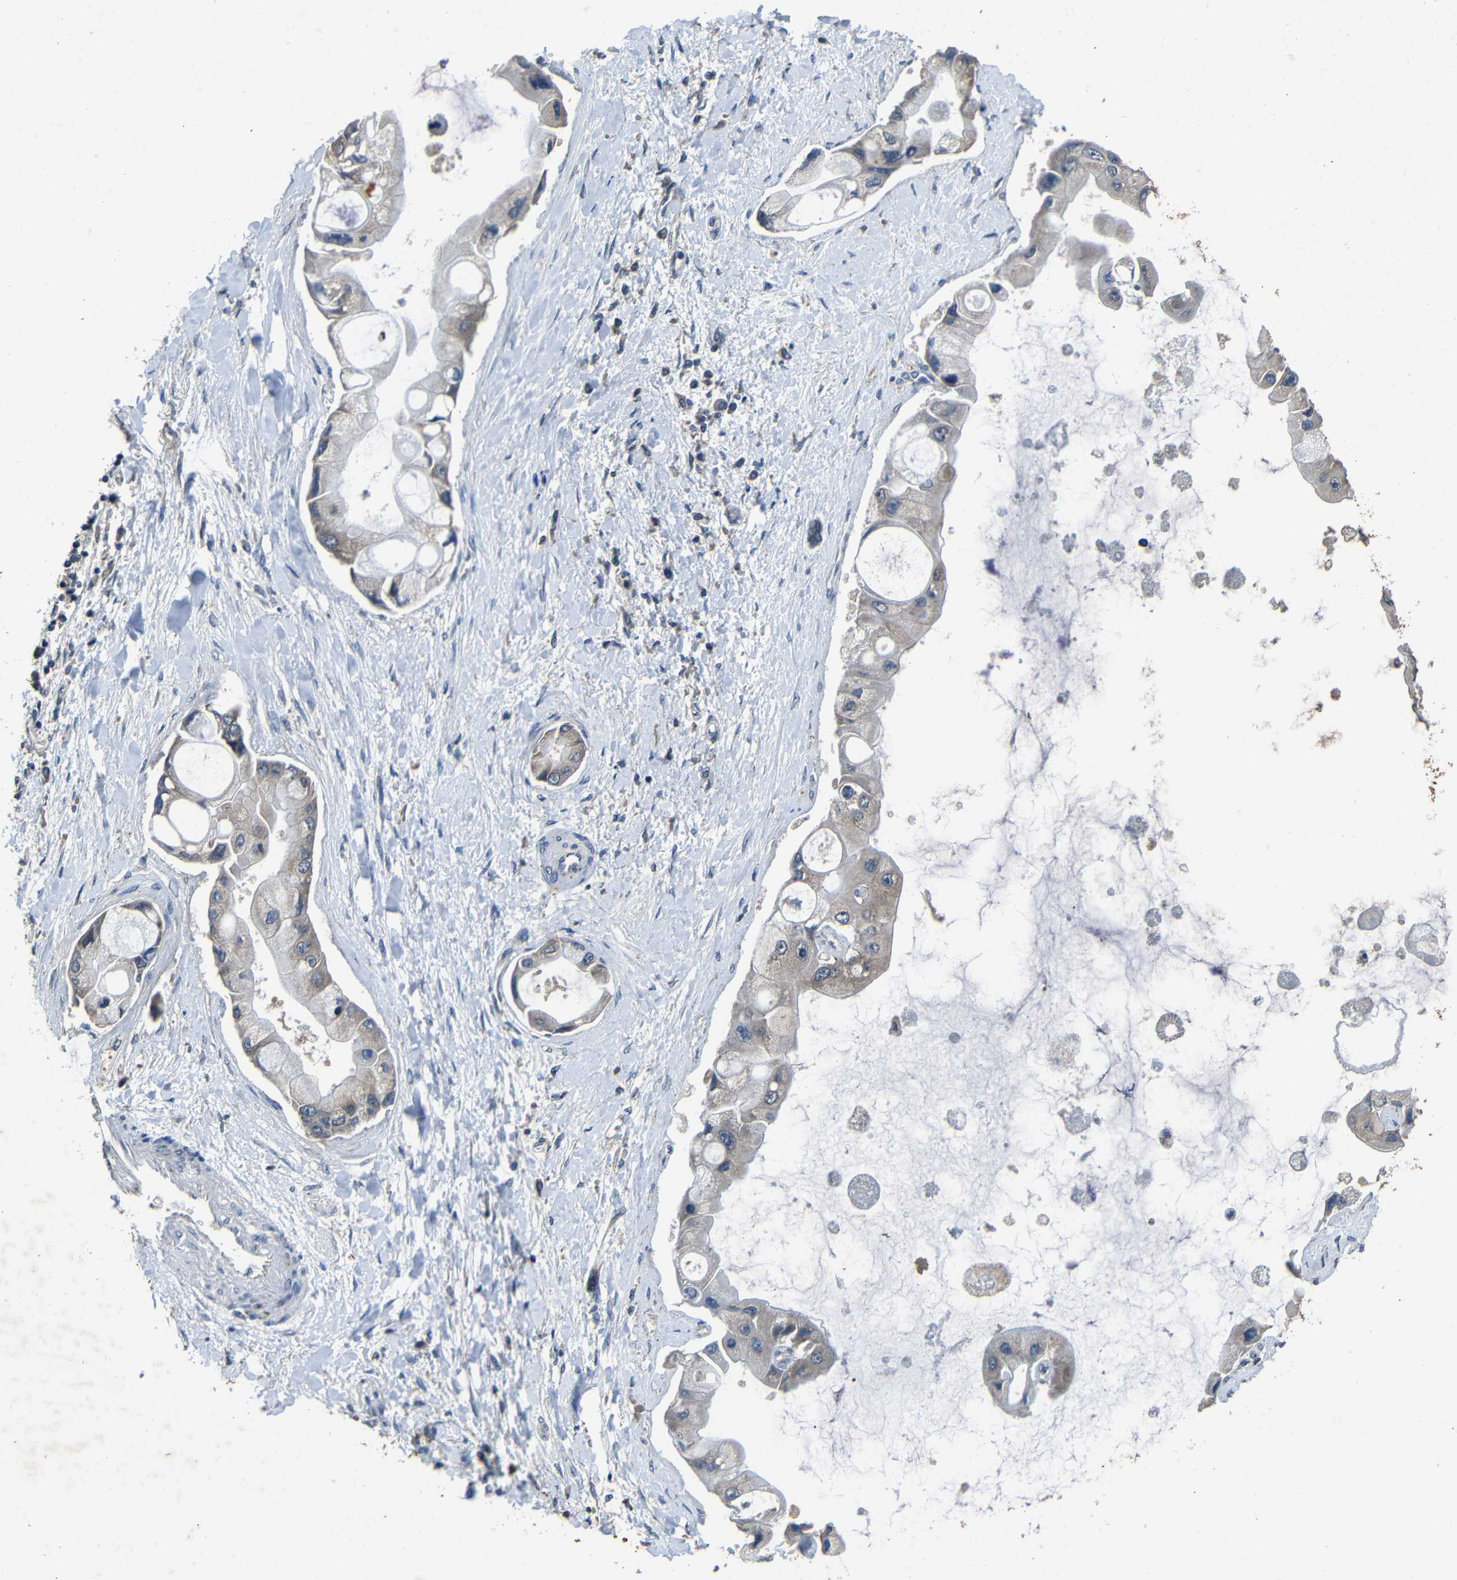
{"staining": {"intensity": "negative", "quantity": "none", "location": "none"}, "tissue": "liver cancer", "cell_type": "Tumor cells", "image_type": "cancer", "snomed": [{"axis": "morphology", "description": "Cholangiocarcinoma"}, {"axis": "topography", "description": "Liver"}], "caption": "Protein analysis of liver cholangiocarcinoma reveals no significant staining in tumor cells.", "gene": "C6orf89", "patient": {"sex": "male", "age": 50}}